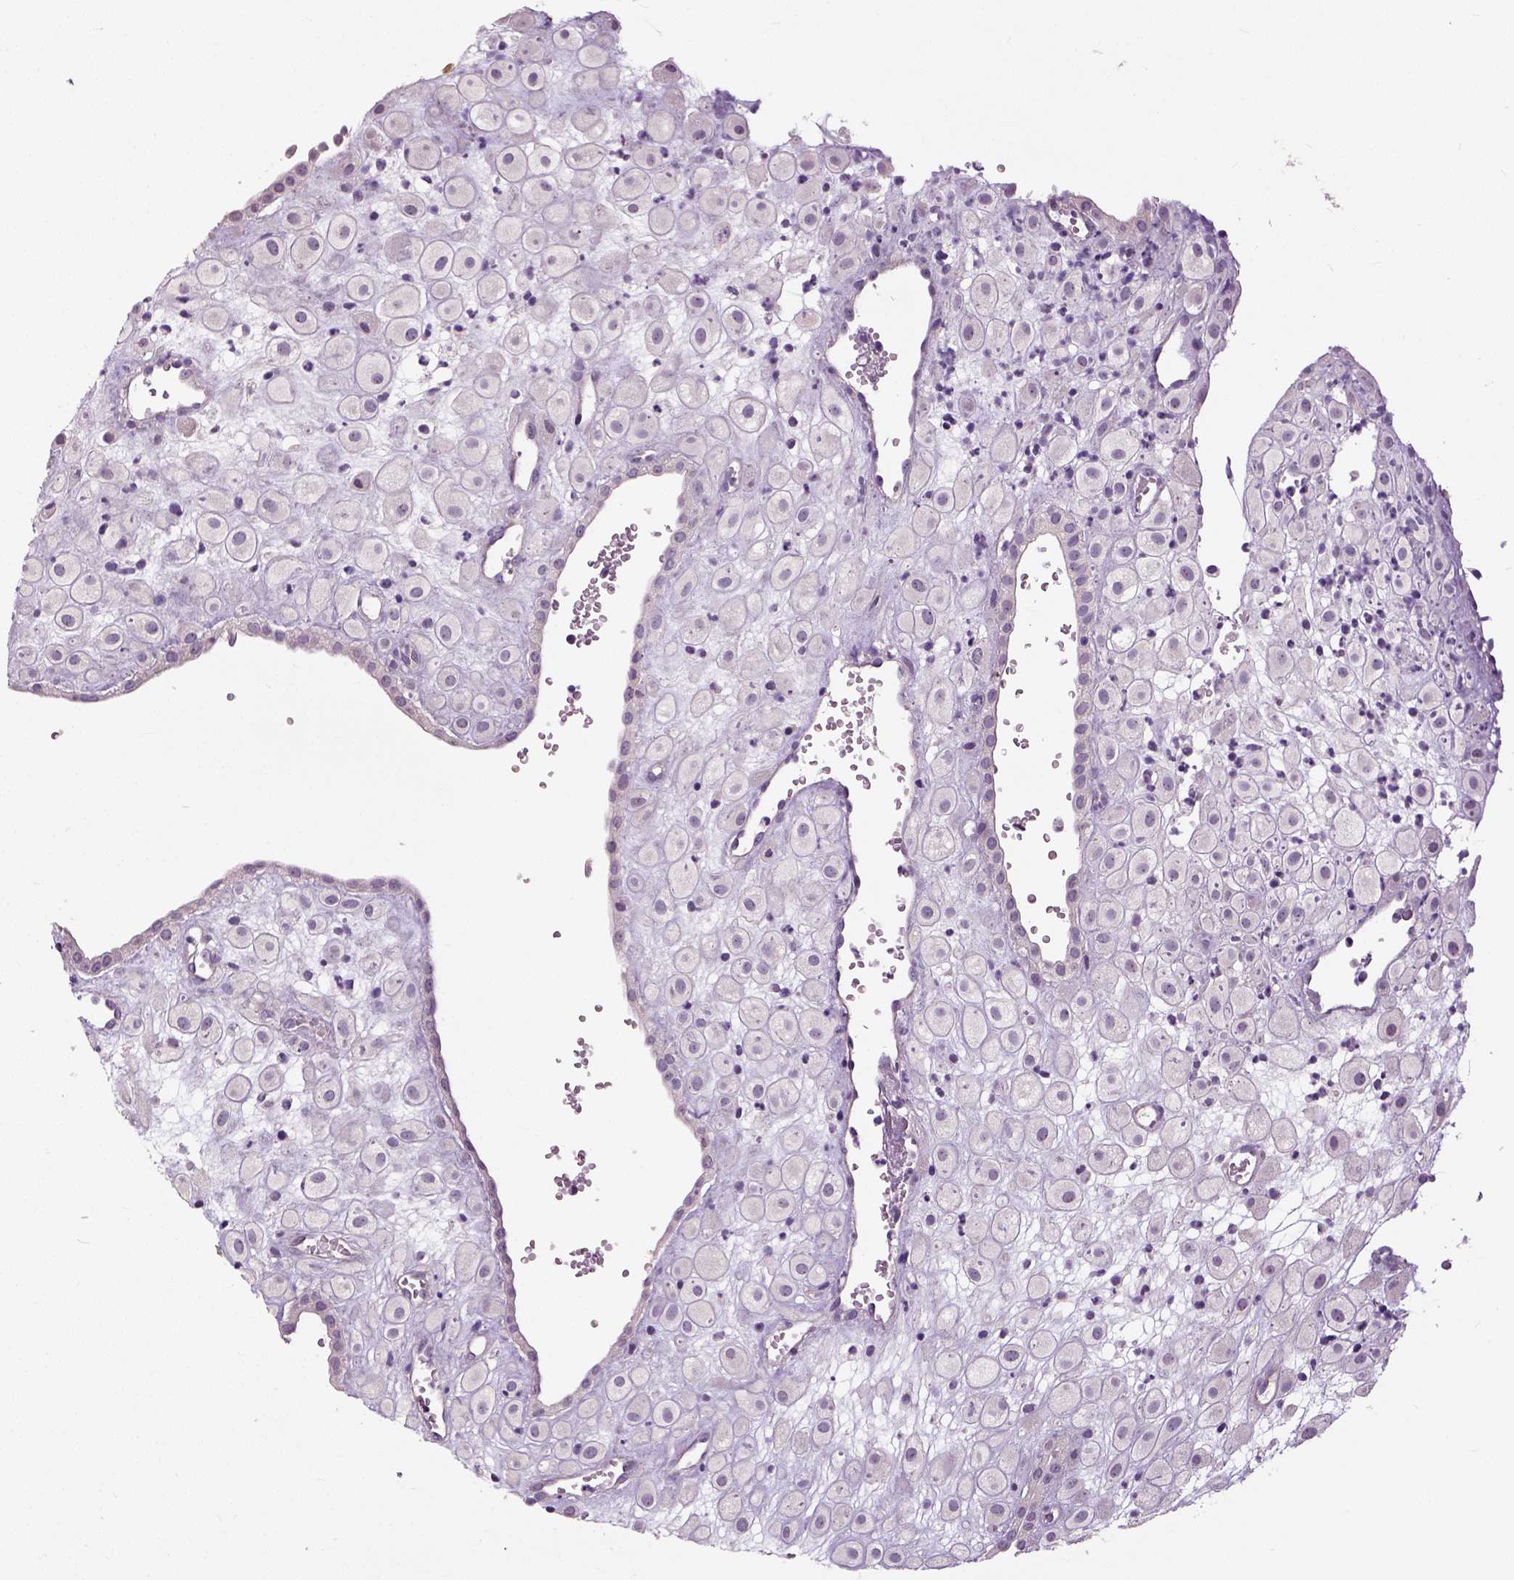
{"staining": {"intensity": "negative", "quantity": "none", "location": "none"}, "tissue": "placenta", "cell_type": "Decidual cells", "image_type": "normal", "snomed": [{"axis": "morphology", "description": "Normal tissue, NOS"}, {"axis": "topography", "description": "Placenta"}], "caption": "DAB (3,3'-diaminobenzidine) immunohistochemical staining of unremarkable placenta shows no significant expression in decidual cells.", "gene": "NECAB1", "patient": {"sex": "female", "age": 24}}